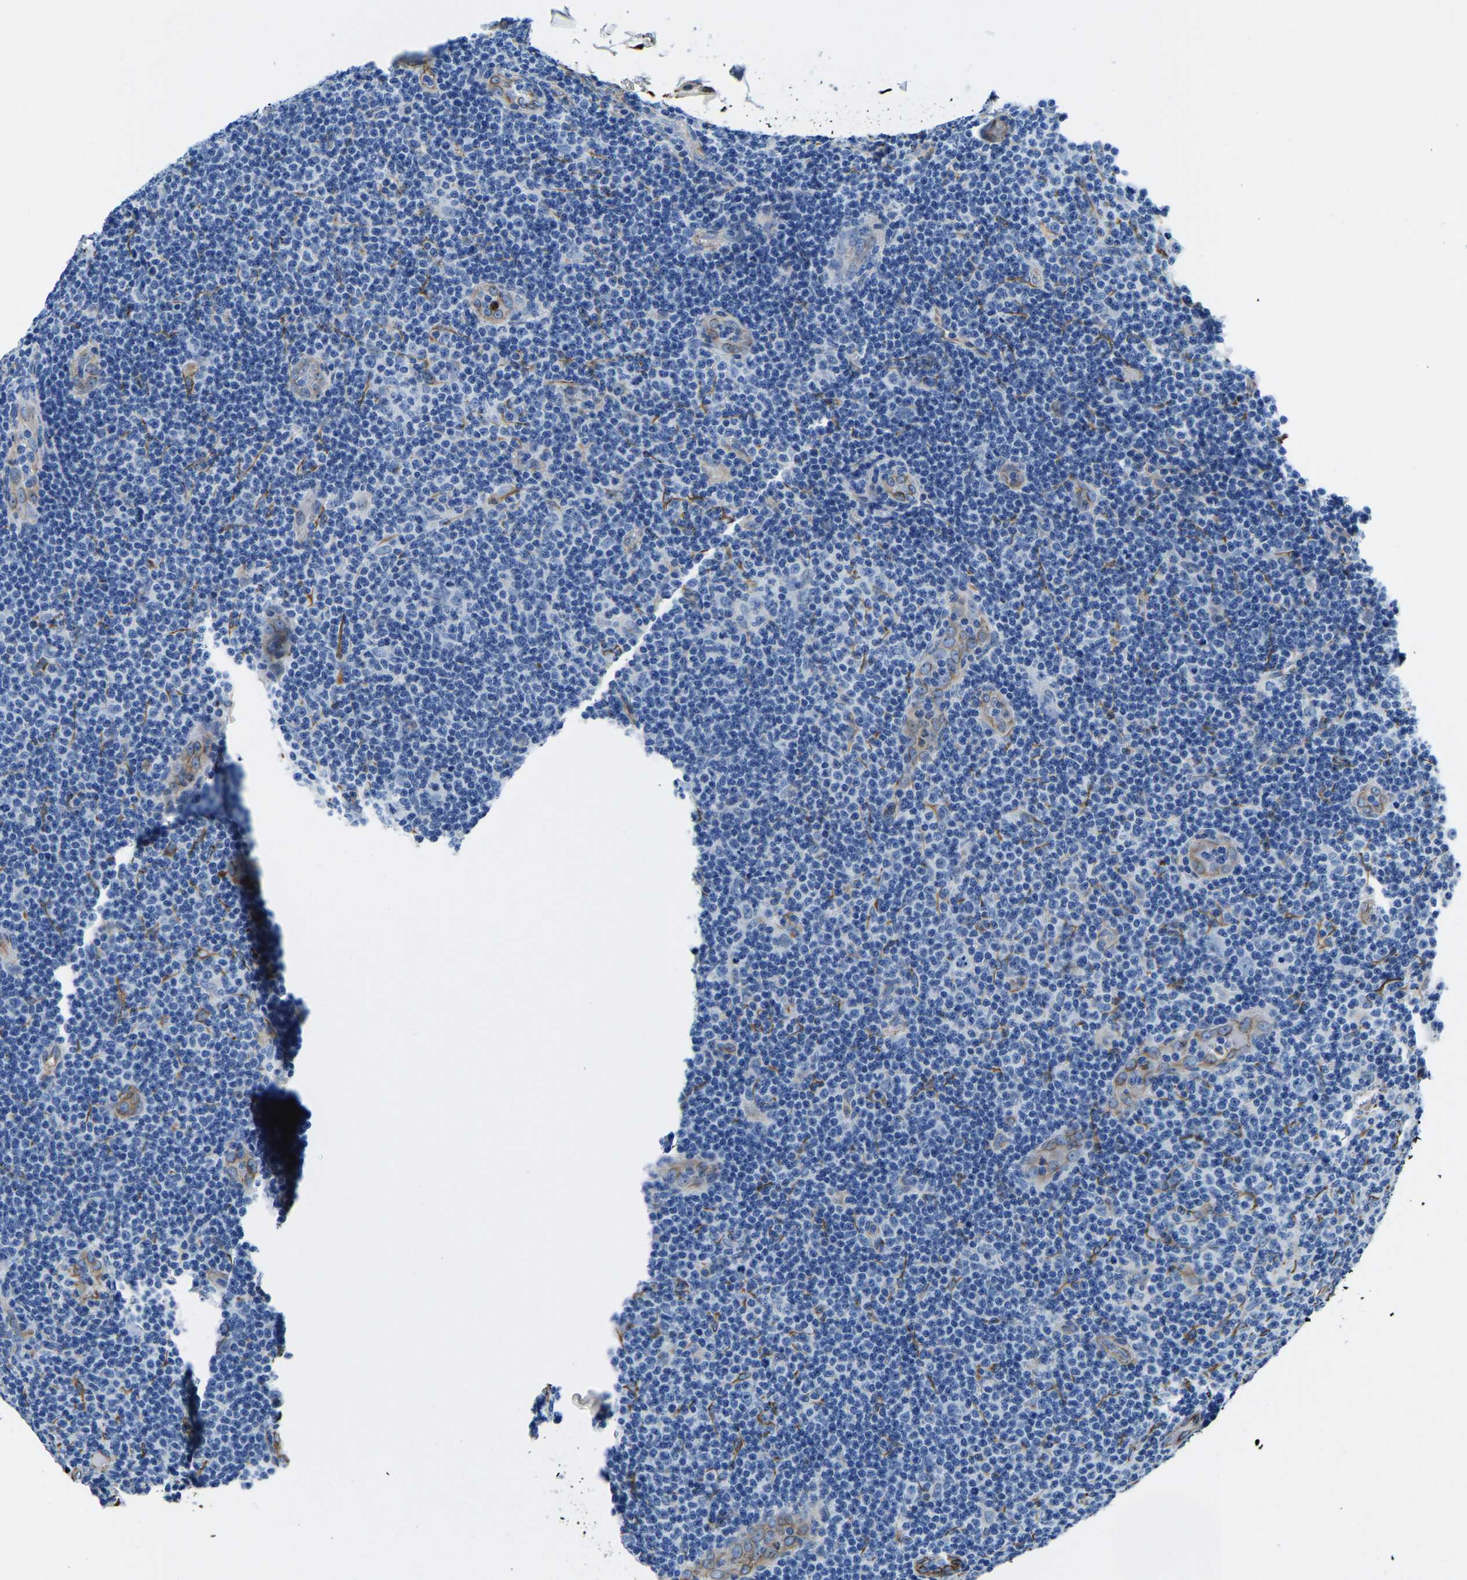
{"staining": {"intensity": "negative", "quantity": "none", "location": "none"}, "tissue": "lymphoma", "cell_type": "Tumor cells", "image_type": "cancer", "snomed": [{"axis": "morphology", "description": "Malignant lymphoma, non-Hodgkin's type, Low grade"}, {"axis": "topography", "description": "Lymph node"}], "caption": "Immunohistochemistry (IHC) of human low-grade malignant lymphoma, non-Hodgkin's type demonstrates no staining in tumor cells.", "gene": "MS4A3", "patient": {"sex": "male", "age": 83}}